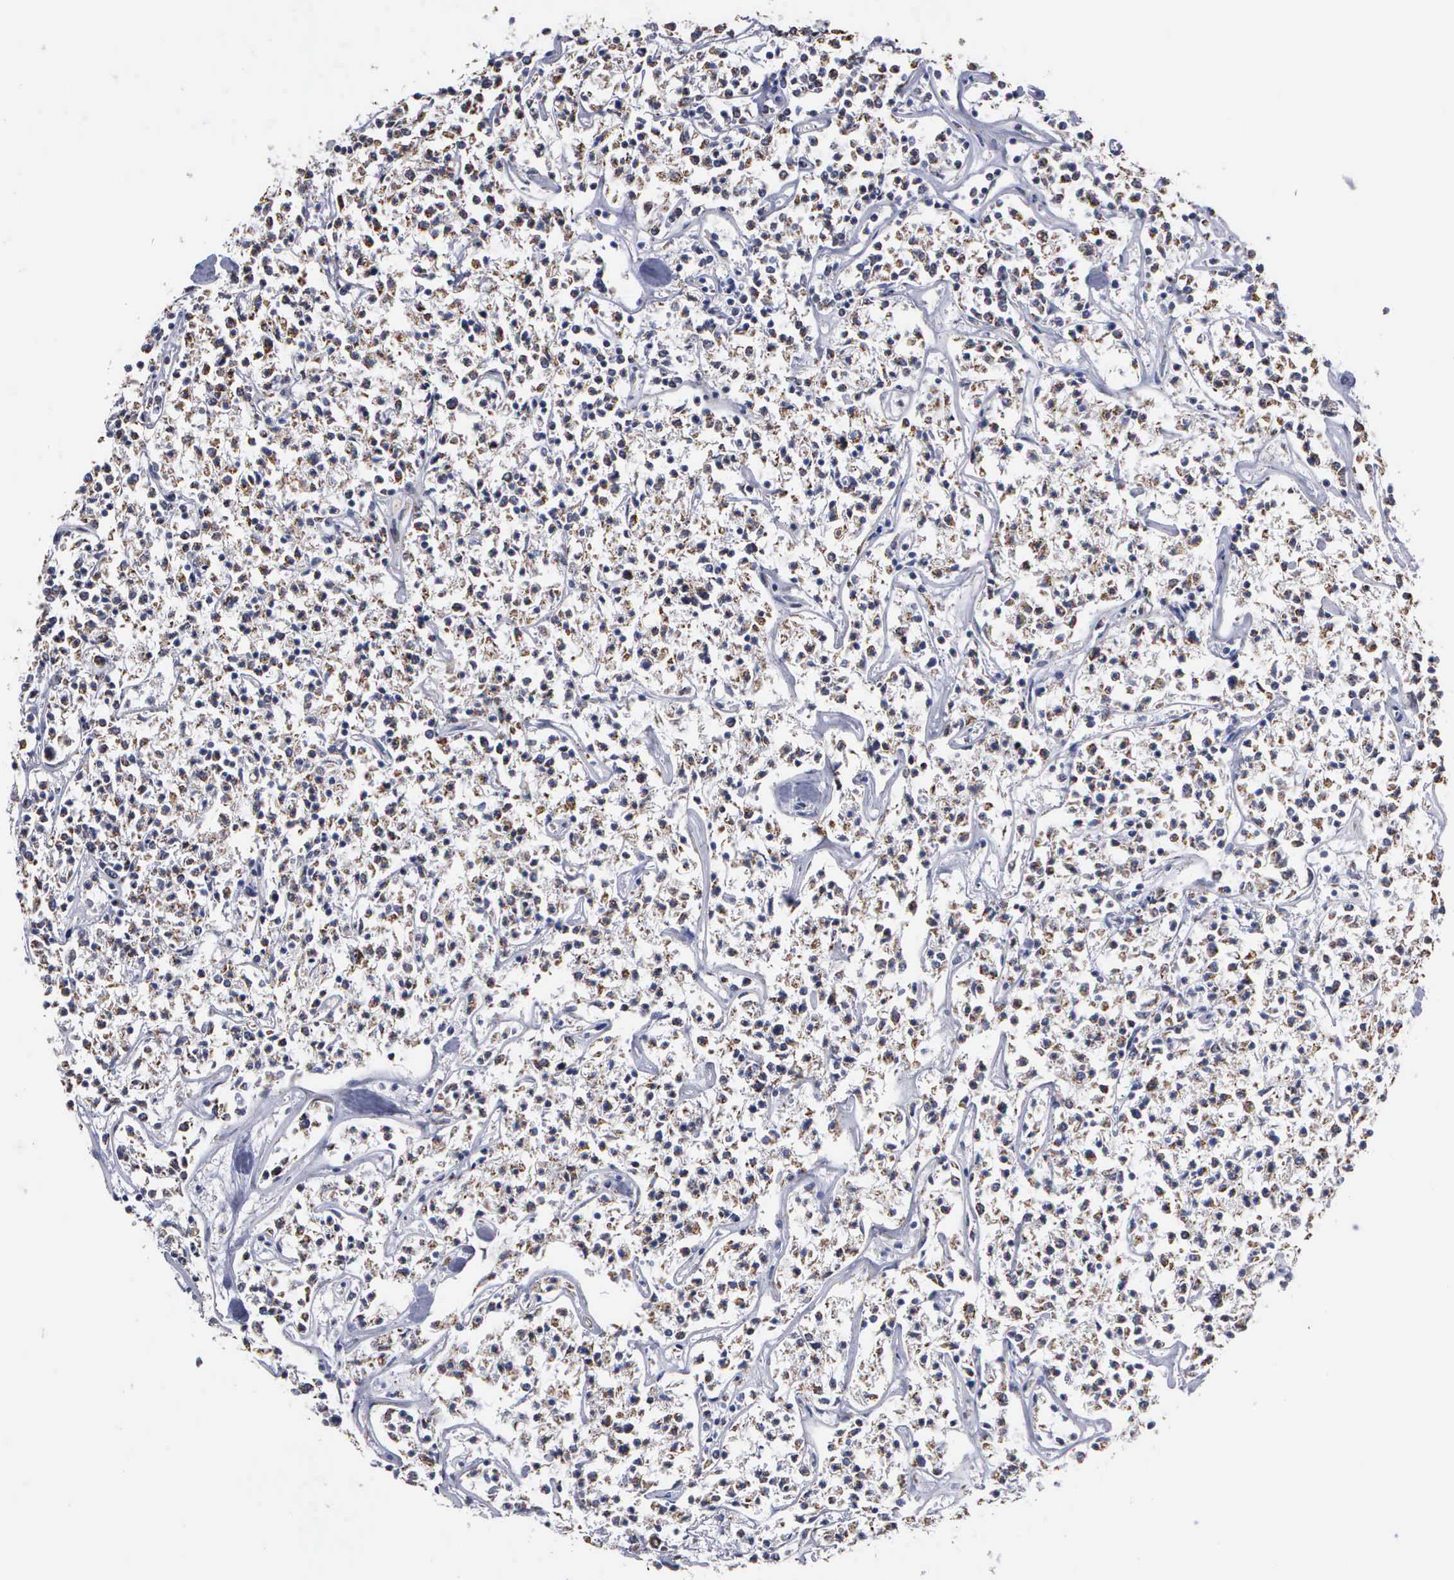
{"staining": {"intensity": "weak", "quantity": "<25%", "location": "cytoplasmic/membranous"}, "tissue": "lymphoma", "cell_type": "Tumor cells", "image_type": "cancer", "snomed": [{"axis": "morphology", "description": "Malignant lymphoma, non-Hodgkin's type, Low grade"}, {"axis": "topography", "description": "Small intestine"}], "caption": "Histopathology image shows no significant protein staining in tumor cells of lymphoma. (Stains: DAB IHC with hematoxylin counter stain, Microscopy: brightfield microscopy at high magnification).", "gene": "NGDN", "patient": {"sex": "female", "age": 59}}